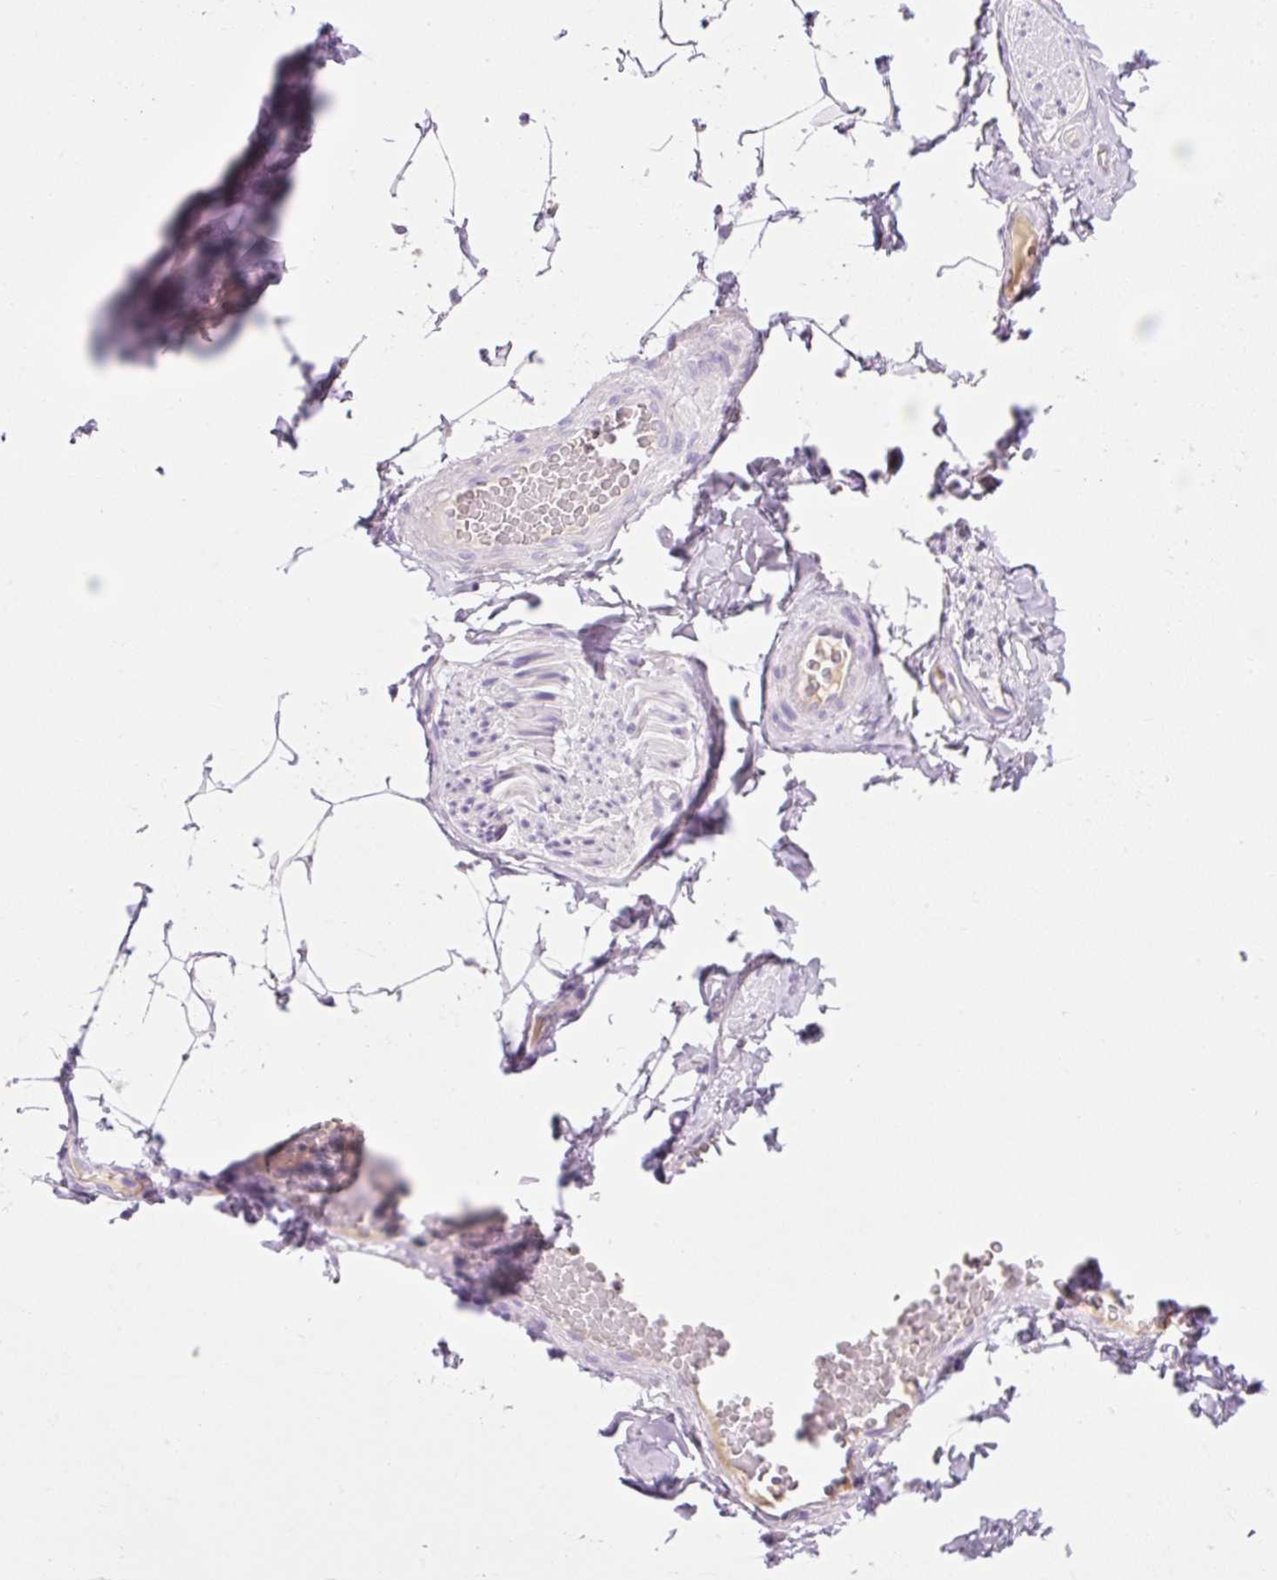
{"staining": {"intensity": "negative", "quantity": "none", "location": "none"}, "tissue": "adipose tissue", "cell_type": "Adipocytes", "image_type": "normal", "snomed": [{"axis": "morphology", "description": "Normal tissue, NOS"}, {"axis": "topography", "description": "Vascular tissue"}, {"axis": "topography", "description": "Peripheral nerve tissue"}], "caption": "Human adipose tissue stained for a protein using immunohistochemistry exhibits no expression in adipocytes.", "gene": "ZNF121", "patient": {"sex": "male", "age": 41}}